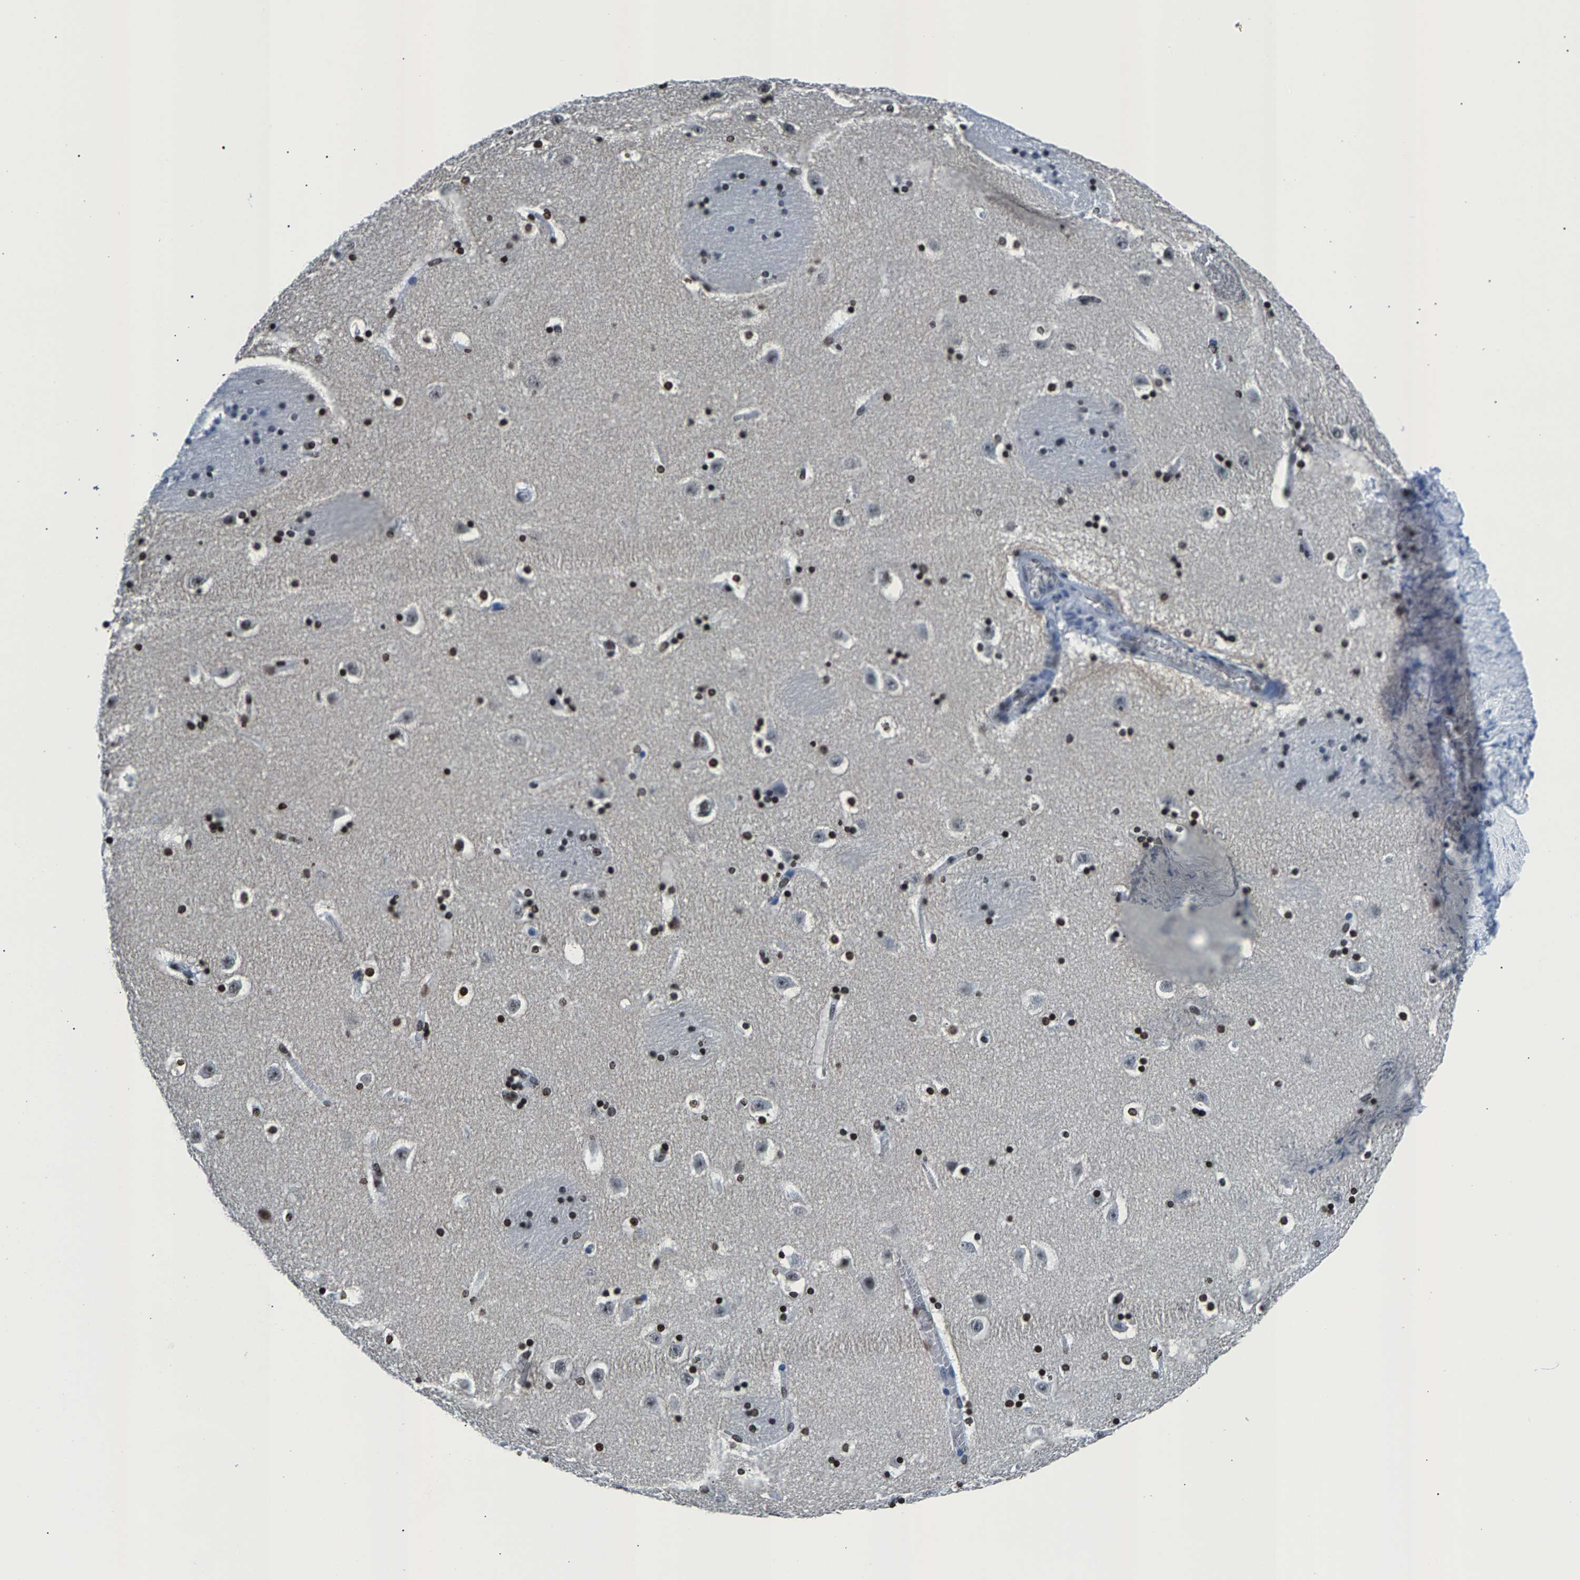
{"staining": {"intensity": "weak", "quantity": "<25%", "location": "cytoplasmic/membranous"}, "tissue": "caudate", "cell_type": "Glial cells", "image_type": "normal", "snomed": [{"axis": "morphology", "description": "Normal tissue, NOS"}, {"axis": "topography", "description": "Lateral ventricle wall"}], "caption": "DAB immunohistochemical staining of normal human caudate shows no significant positivity in glial cells.", "gene": "CPS1", "patient": {"sex": "male", "age": 45}}